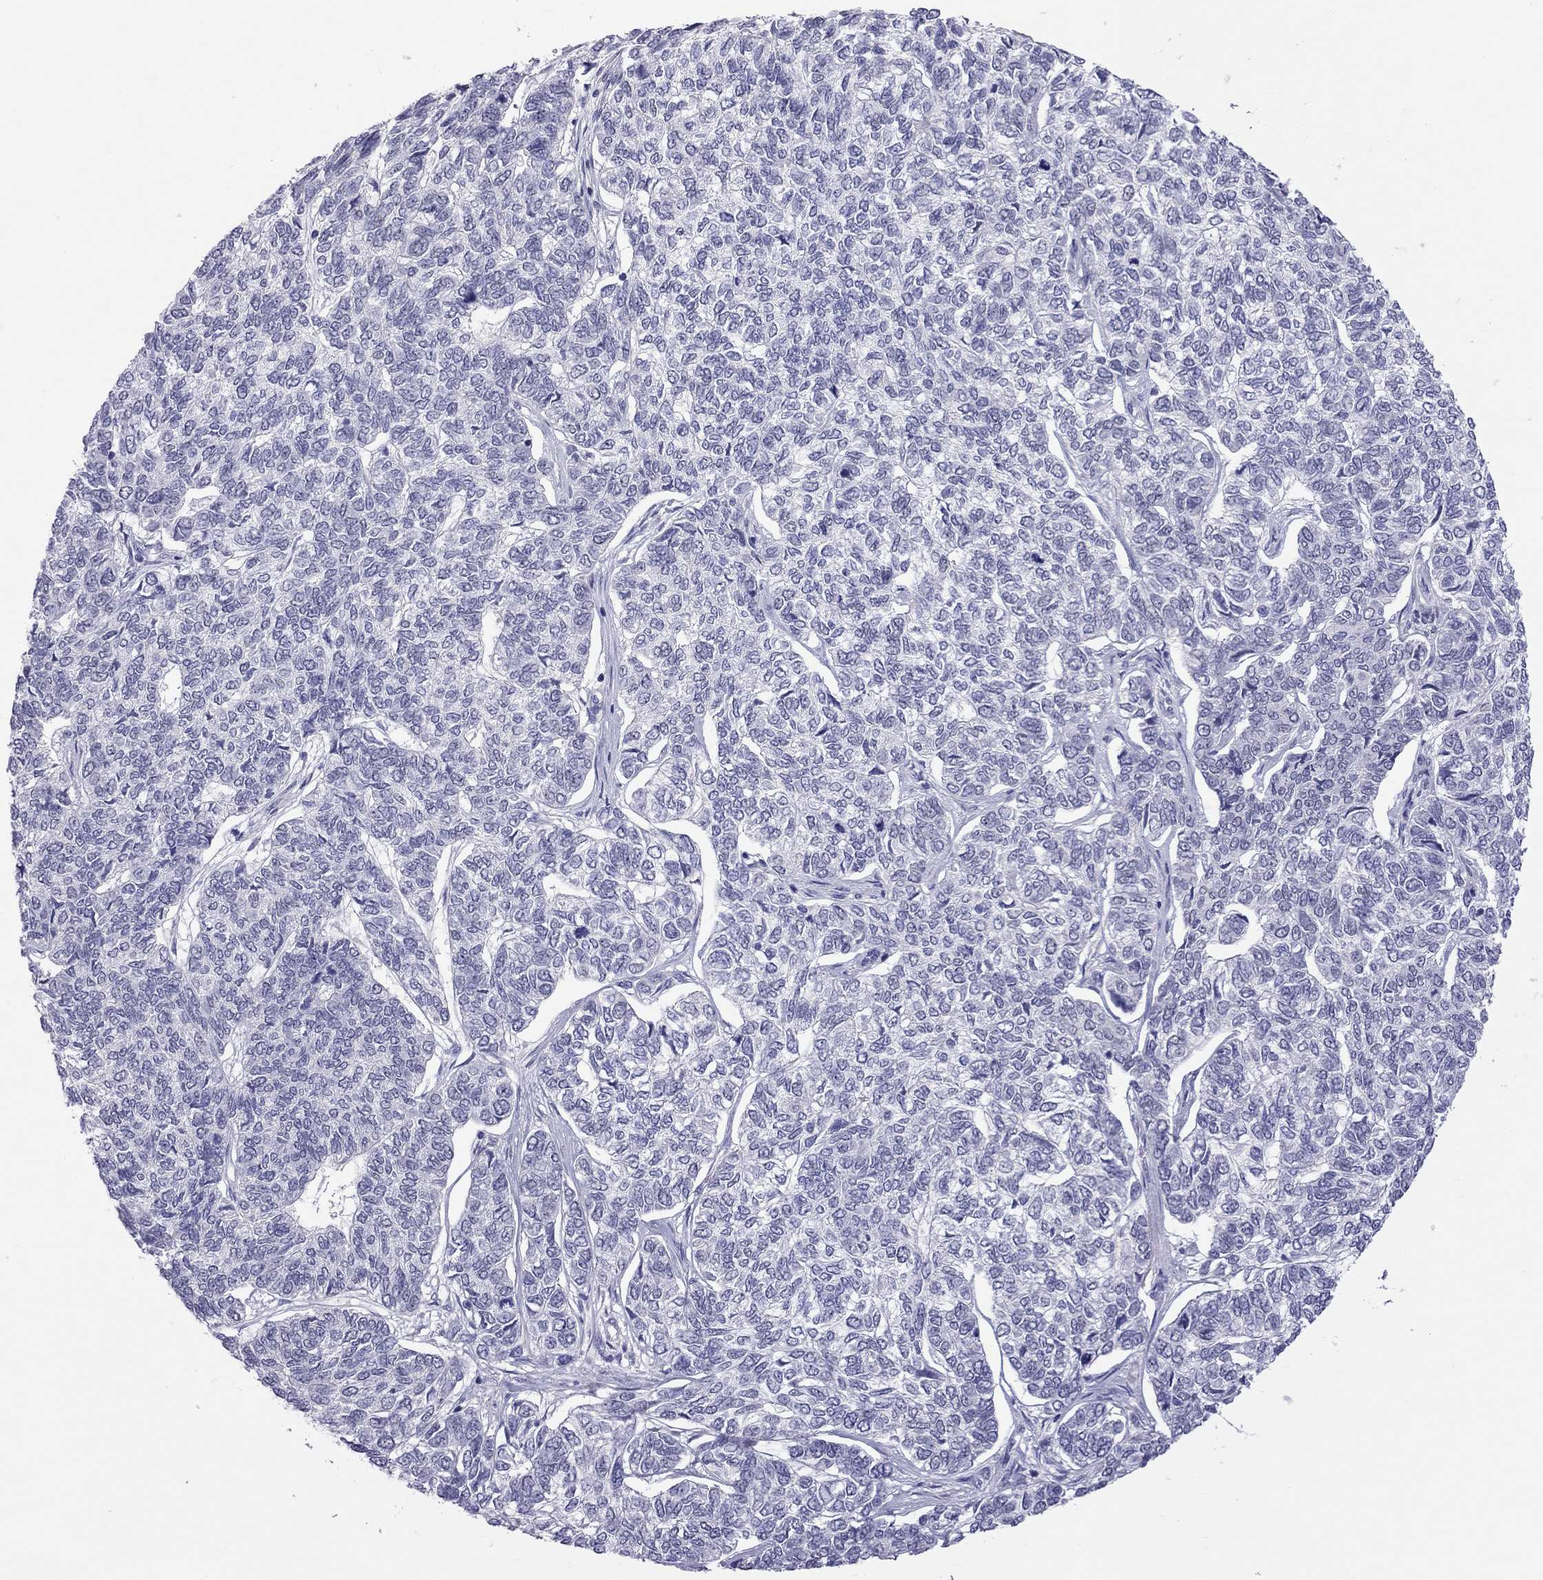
{"staining": {"intensity": "negative", "quantity": "none", "location": "none"}, "tissue": "skin cancer", "cell_type": "Tumor cells", "image_type": "cancer", "snomed": [{"axis": "morphology", "description": "Basal cell carcinoma"}, {"axis": "topography", "description": "Skin"}], "caption": "Immunohistochemistry (IHC) micrograph of skin cancer (basal cell carcinoma) stained for a protein (brown), which demonstrates no positivity in tumor cells.", "gene": "TEX14", "patient": {"sex": "female", "age": 65}}